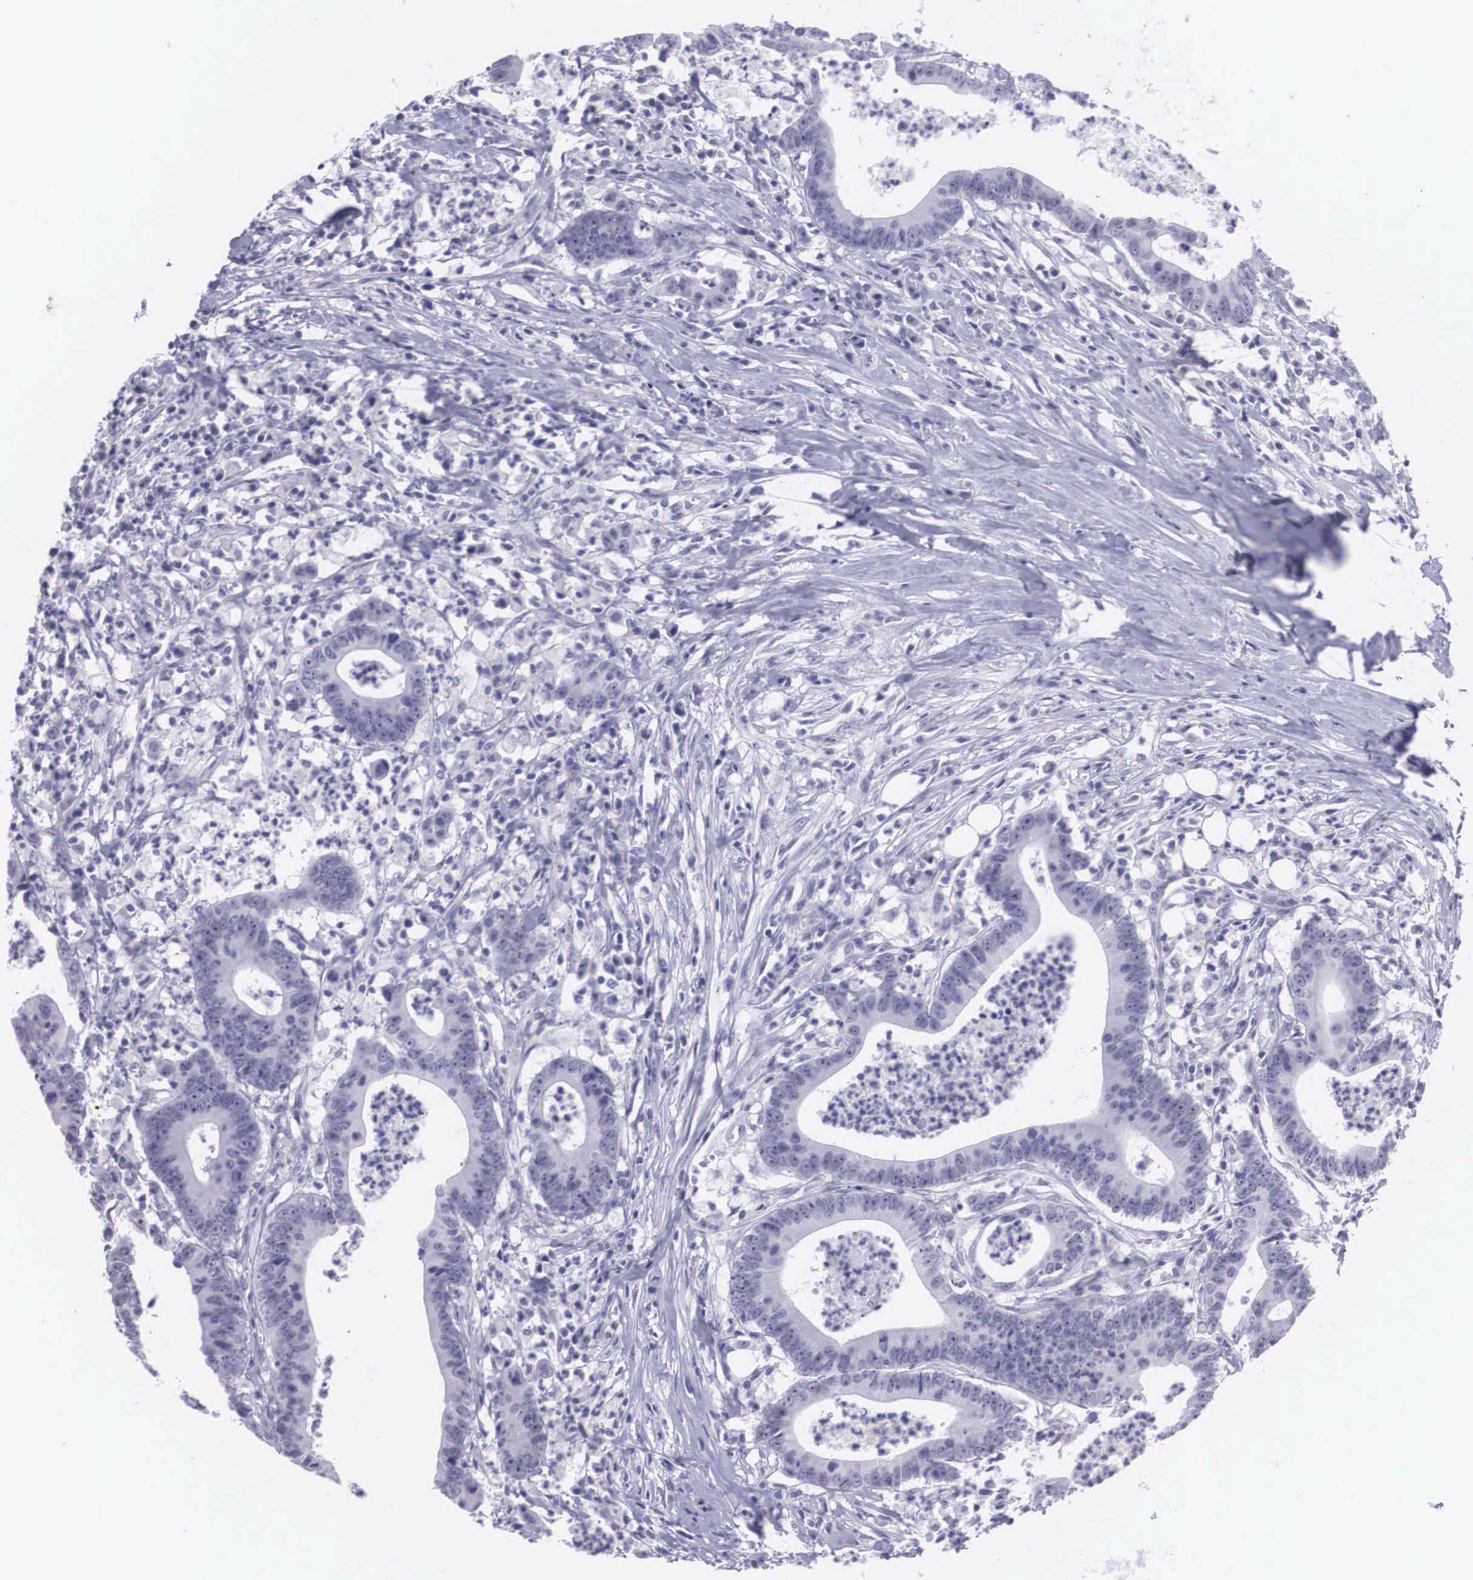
{"staining": {"intensity": "negative", "quantity": "none", "location": "none"}, "tissue": "colorectal cancer", "cell_type": "Tumor cells", "image_type": "cancer", "snomed": [{"axis": "morphology", "description": "Adenocarcinoma, NOS"}, {"axis": "topography", "description": "Colon"}], "caption": "The micrograph reveals no staining of tumor cells in colorectal adenocarcinoma. The staining is performed using DAB brown chromogen with nuclei counter-stained in using hematoxylin.", "gene": "C22orf31", "patient": {"sex": "male", "age": 55}}